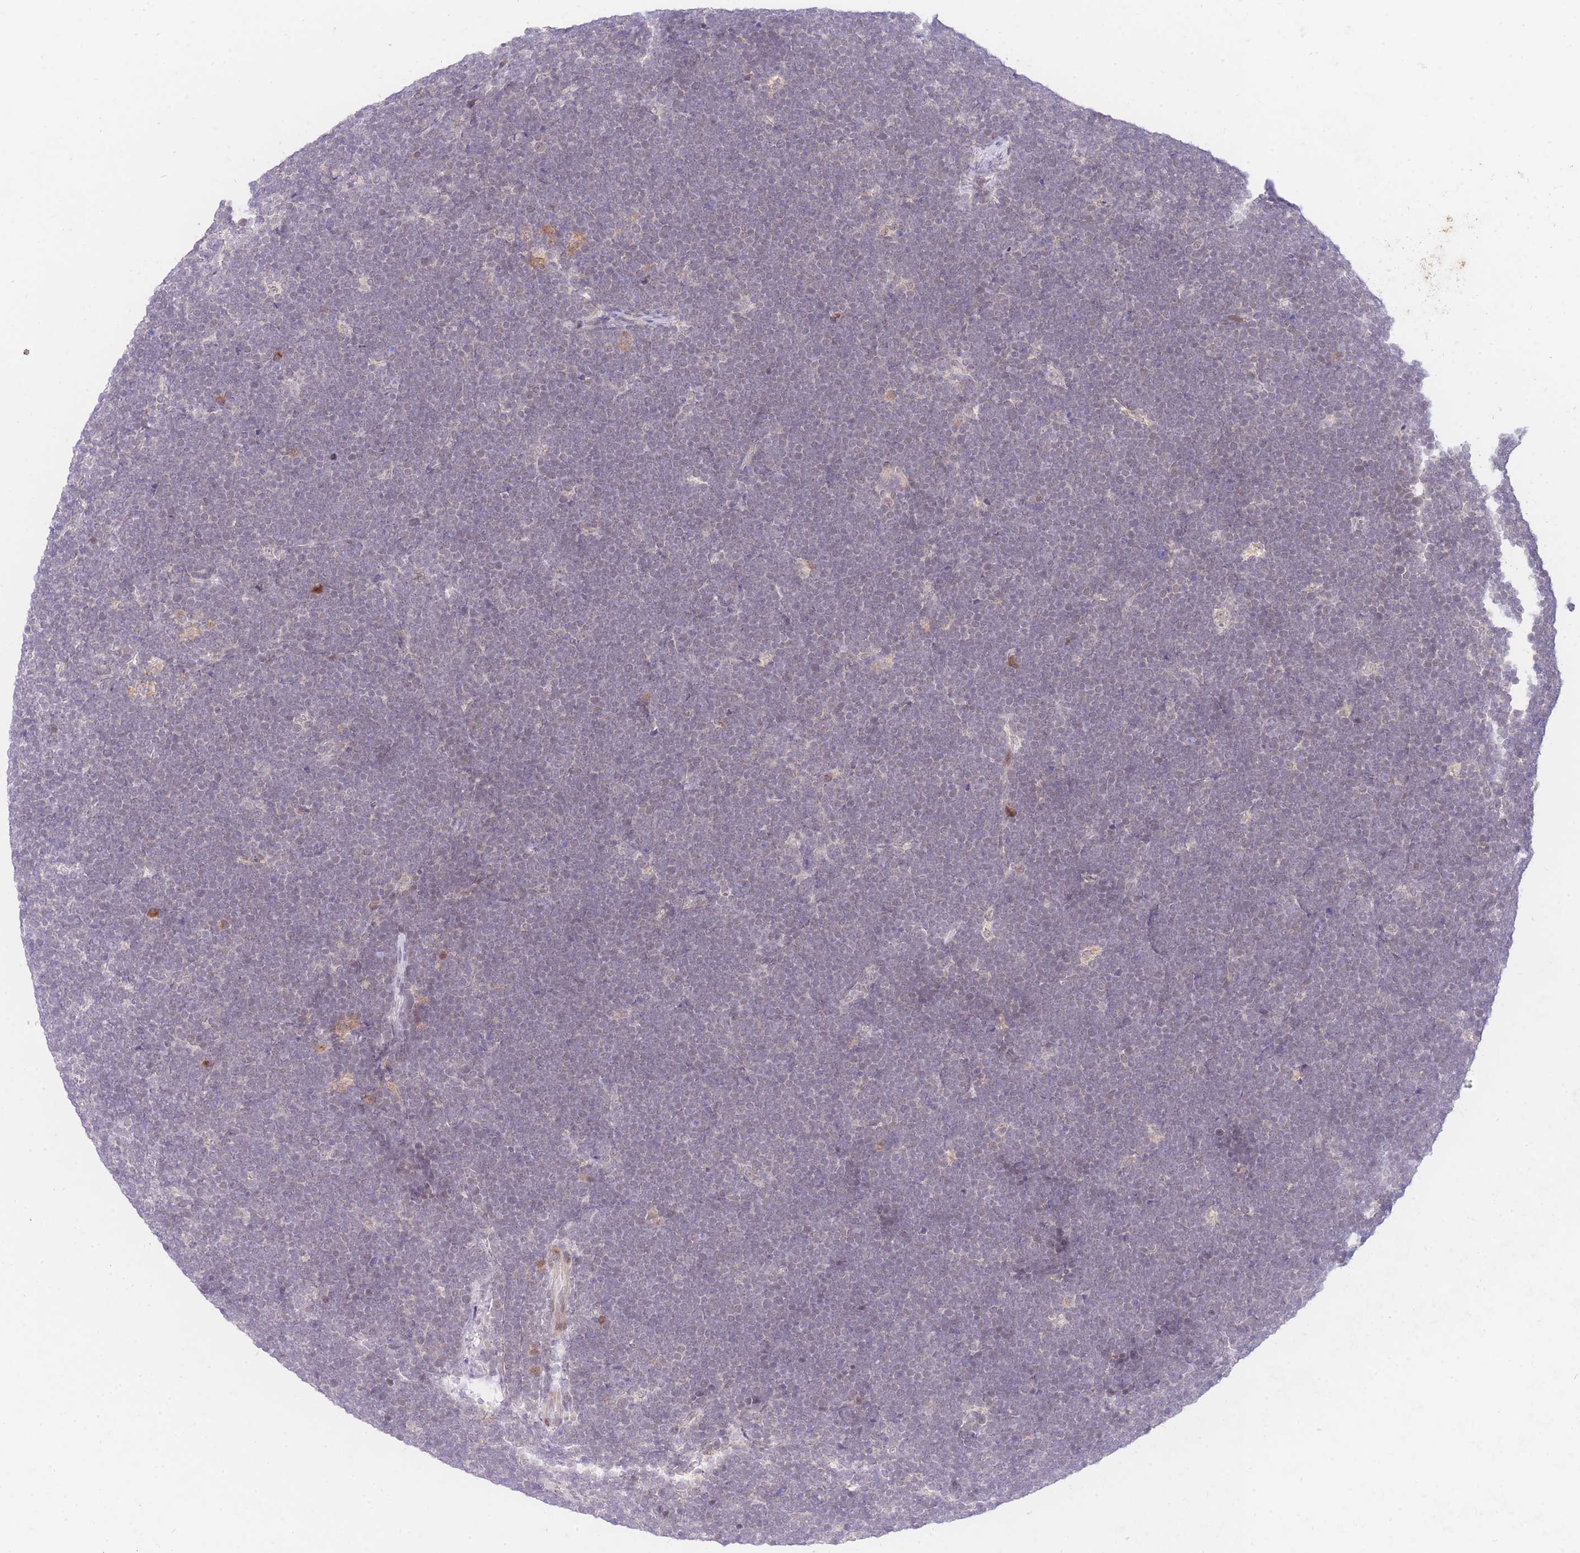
{"staining": {"intensity": "negative", "quantity": "none", "location": "none"}, "tissue": "lymphoma", "cell_type": "Tumor cells", "image_type": "cancer", "snomed": [{"axis": "morphology", "description": "Malignant lymphoma, non-Hodgkin's type, High grade"}, {"axis": "topography", "description": "Lymph node"}], "caption": "This is an IHC histopathology image of human lymphoma. There is no expression in tumor cells.", "gene": "SLC25A33", "patient": {"sex": "male", "age": 13}}